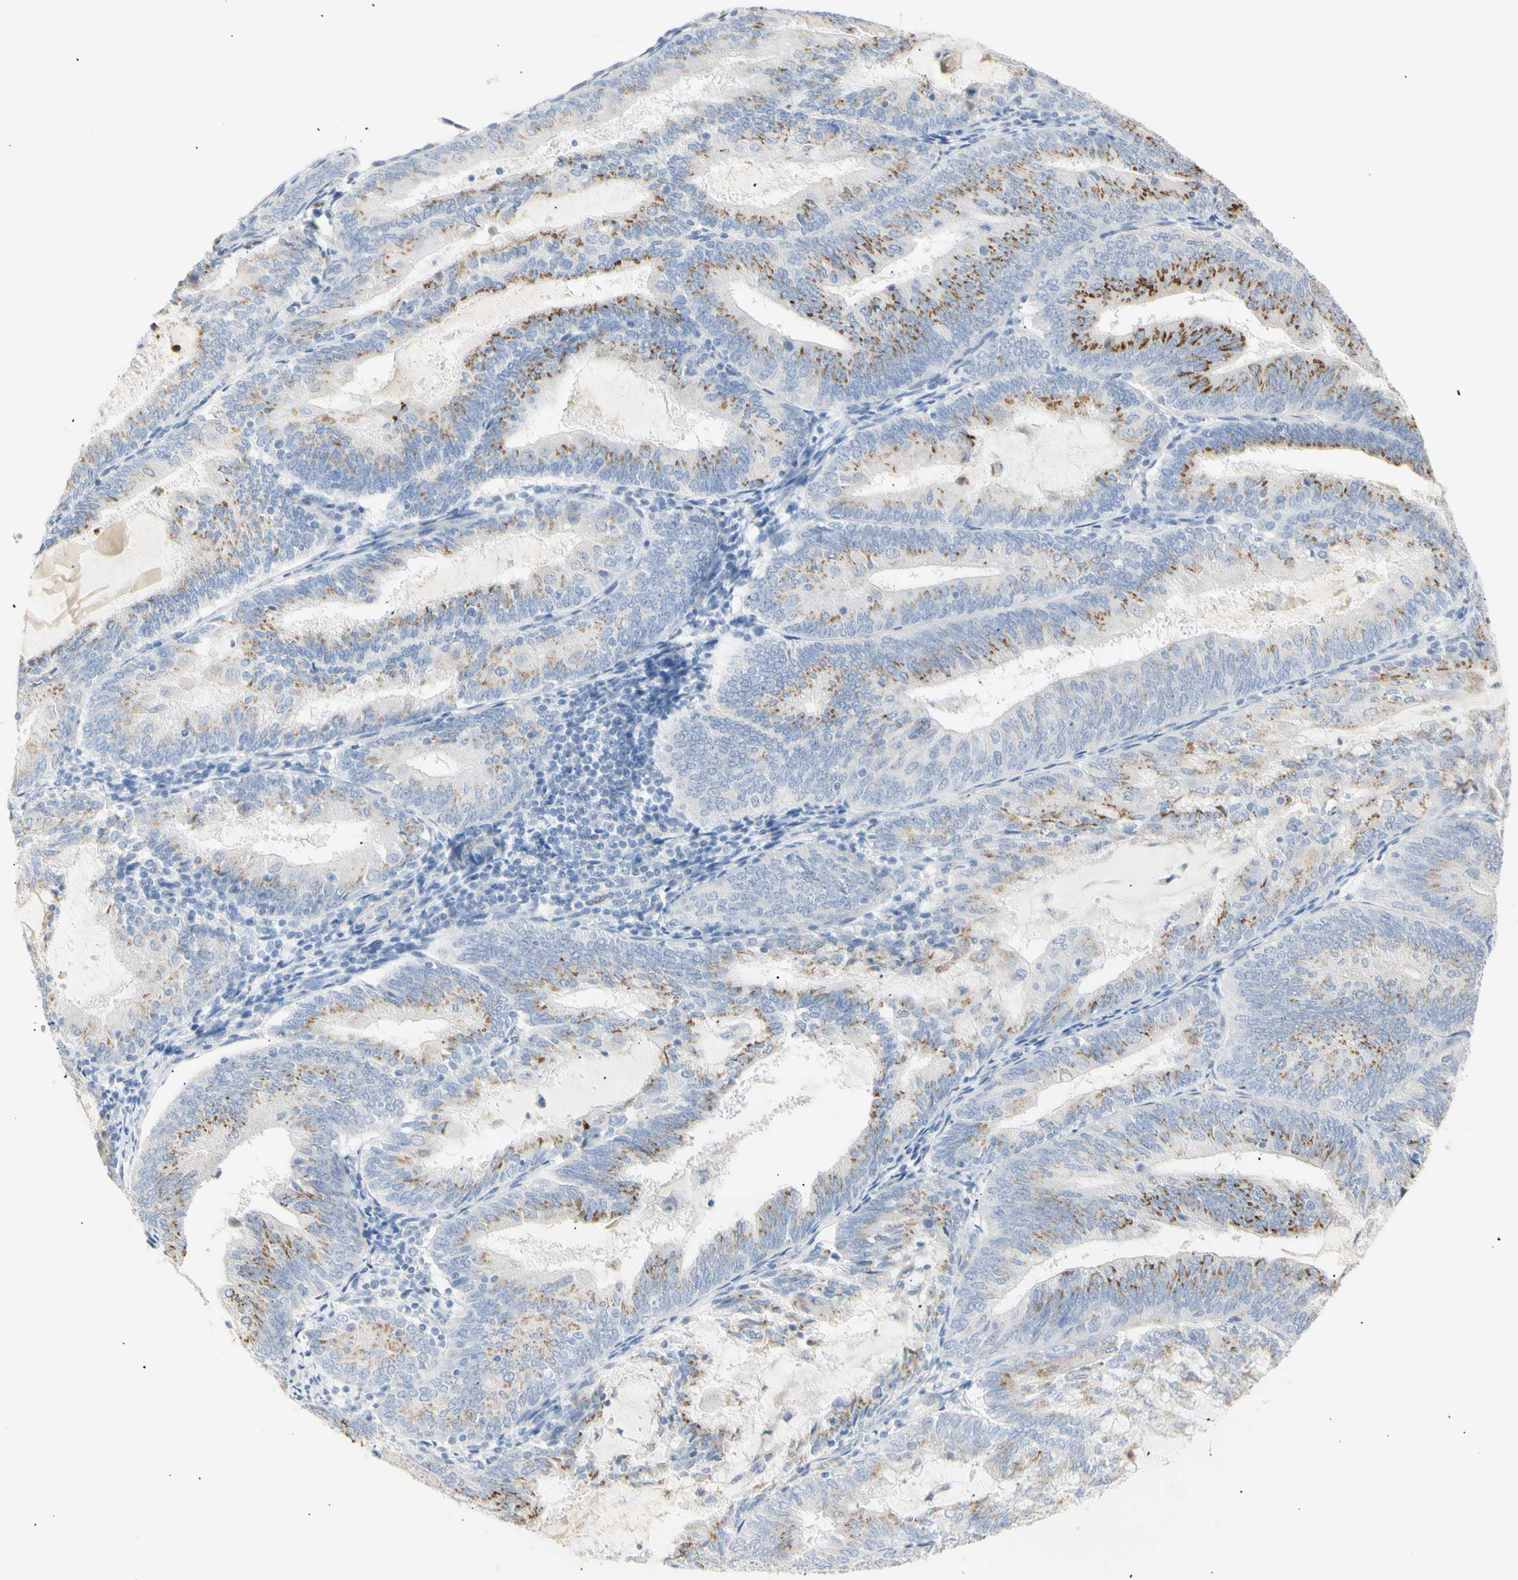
{"staining": {"intensity": "strong", "quantity": "25%-75%", "location": "cytoplasmic/membranous"}, "tissue": "endometrial cancer", "cell_type": "Tumor cells", "image_type": "cancer", "snomed": [{"axis": "morphology", "description": "Adenocarcinoma, NOS"}, {"axis": "topography", "description": "Endometrium"}], "caption": "Endometrial adenocarcinoma stained with a protein marker displays strong staining in tumor cells.", "gene": "B4GALNT3", "patient": {"sex": "female", "age": 81}}